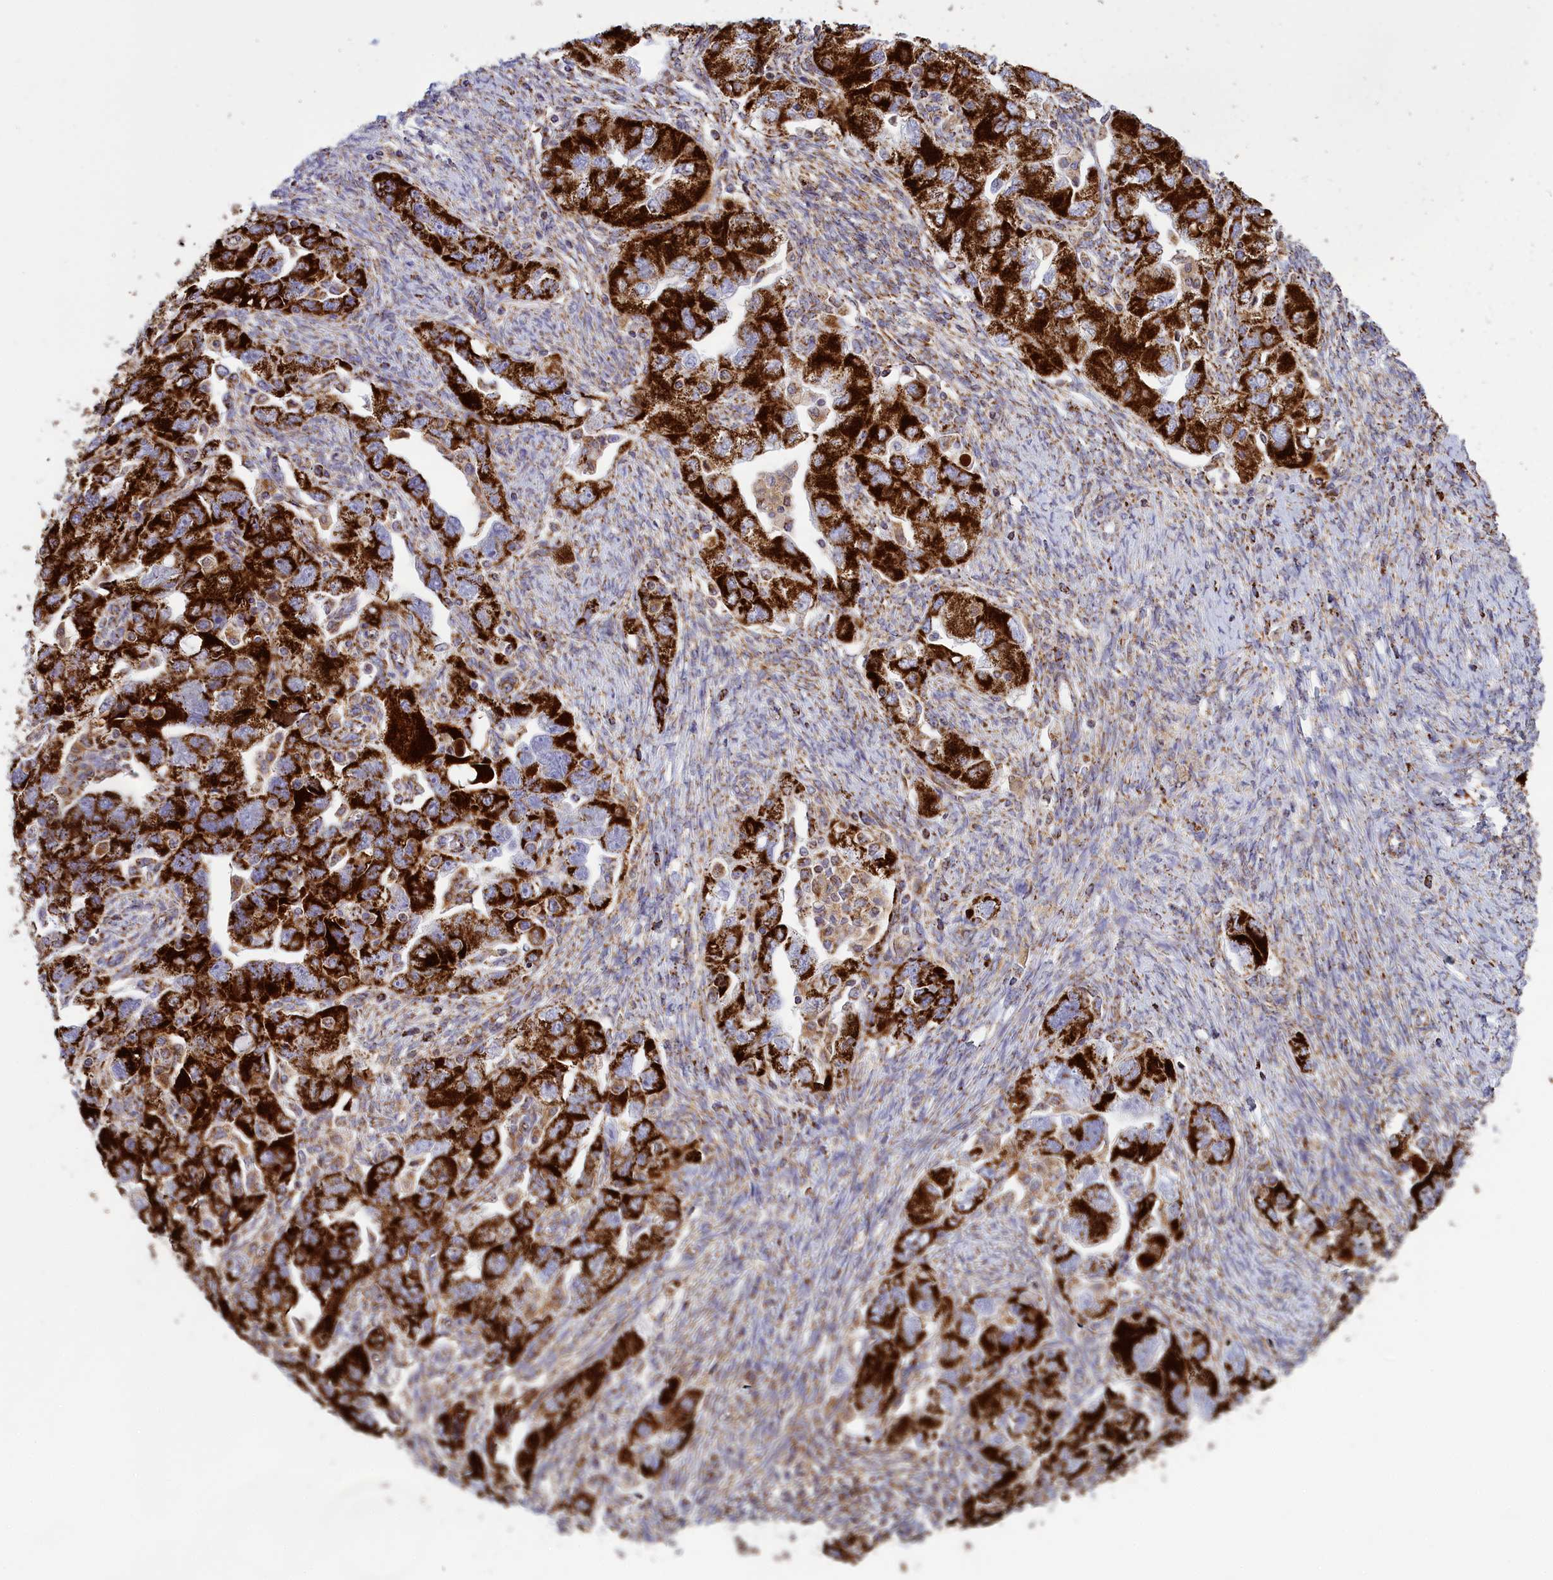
{"staining": {"intensity": "strong", "quantity": ">75%", "location": "cytoplasmic/membranous"}, "tissue": "ovarian cancer", "cell_type": "Tumor cells", "image_type": "cancer", "snomed": [{"axis": "morphology", "description": "Carcinoma, NOS"}, {"axis": "morphology", "description": "Cystadenocarcinoma, serous, NOS"}, {"axis": "topography", "description": "Ovary"}], "caption": "Immunohistochemical staining of human ovarian cancer (serous cystadenocarcinoma) displays high levels of strong cytoplasmic/membranous positivity in approximately >75% of tumor cells.", "gene": "ISOC2", "patient": {"sex": "female", "age": 69}}